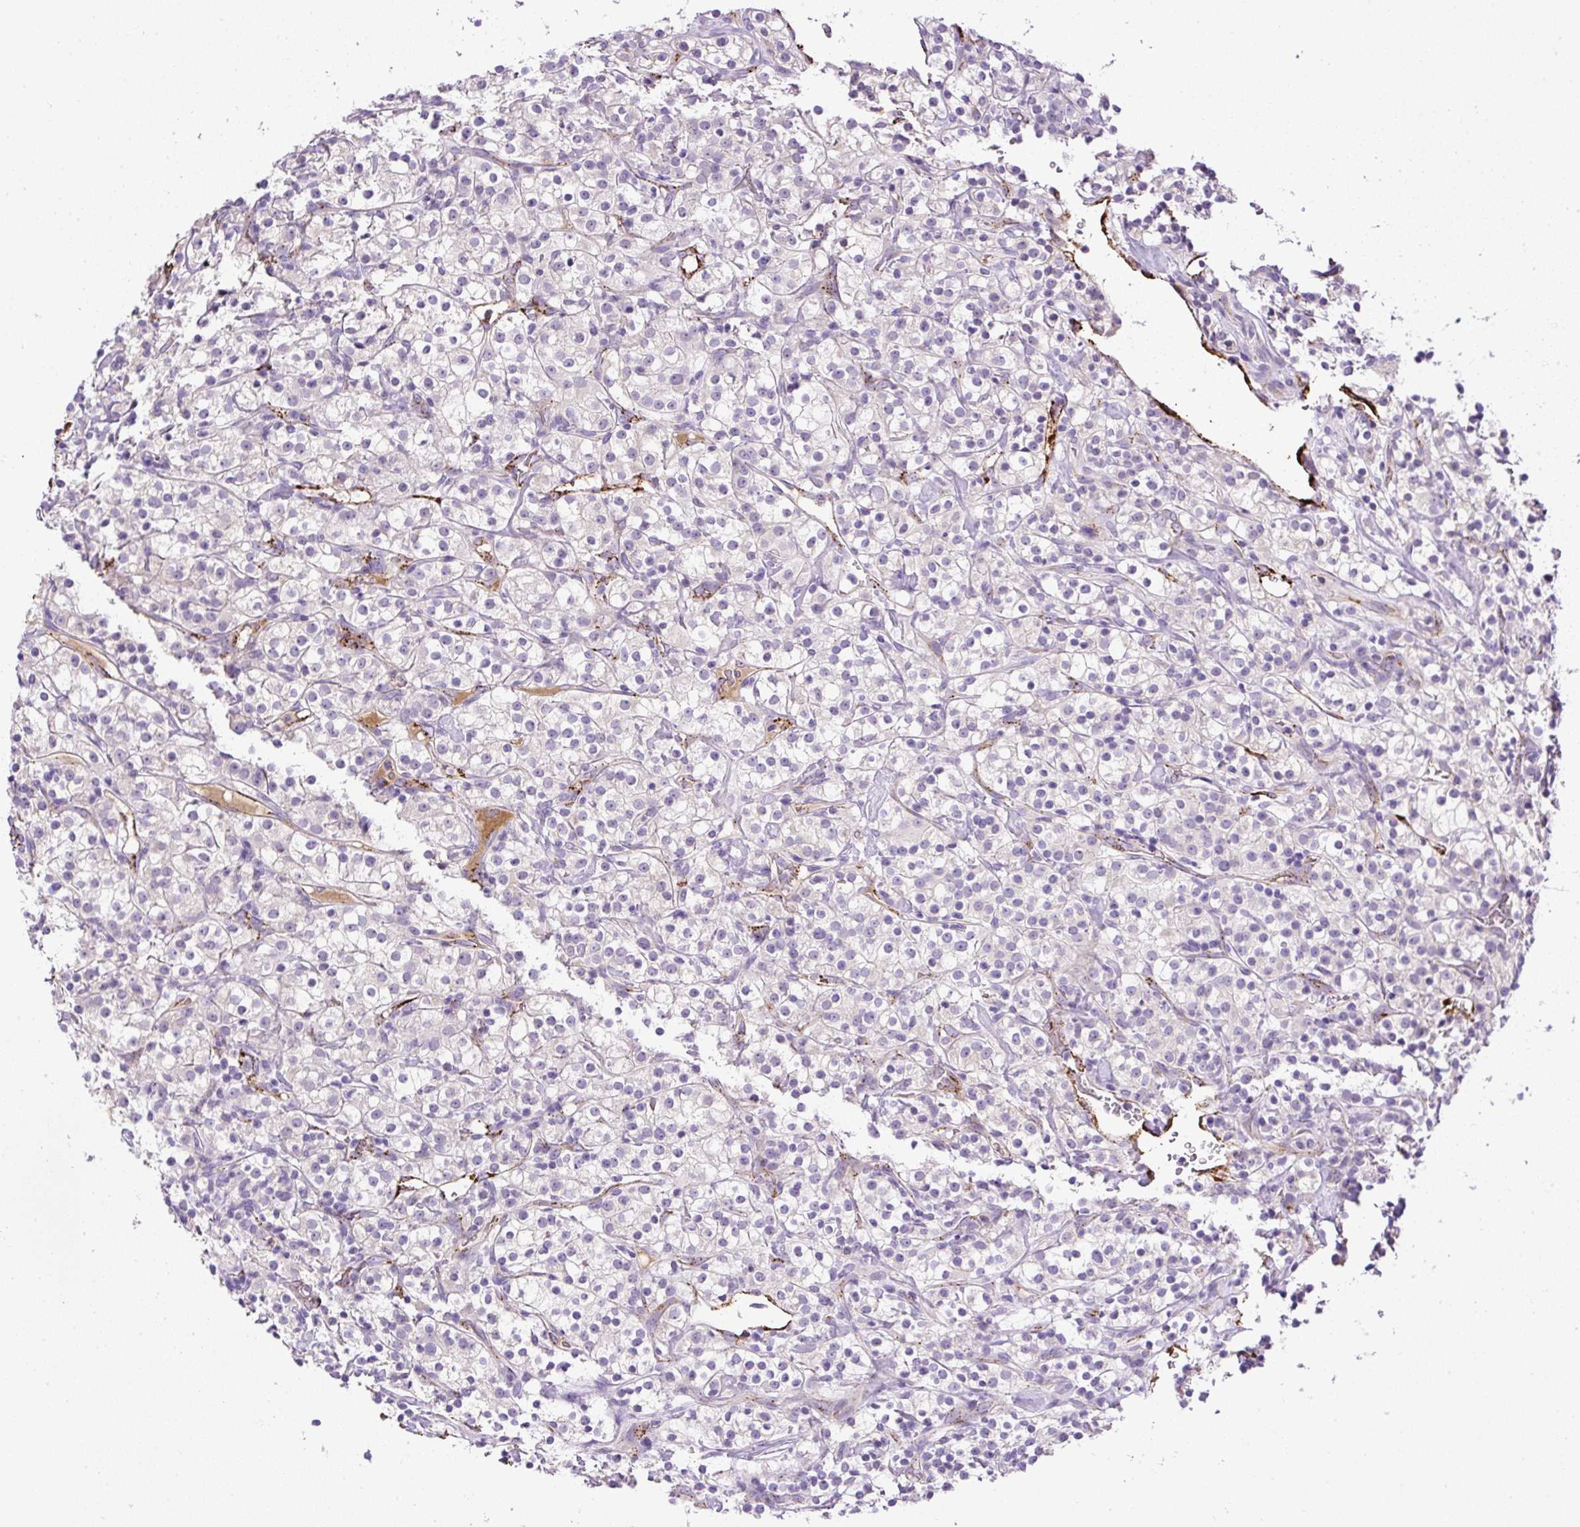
{"staining": {"intensity": "negative", "quantity": "none", "location": "none"}, "tissue": "renal cancer", "cell_type": "Tumor cells", "image_type": "cancer", "snomed": [{"axis": "morphology", "description": "Adenocarcinoma, NOS"}, {"axis": "topography", "description": "Kidney"}], "caption": "A histopathology image of adenocarcinoma (renal) stained for a protein demonstrates no brown staining in tumor cells.", "gene": "LEFTY2", "patient": {"sex": "male", "age": 77}}